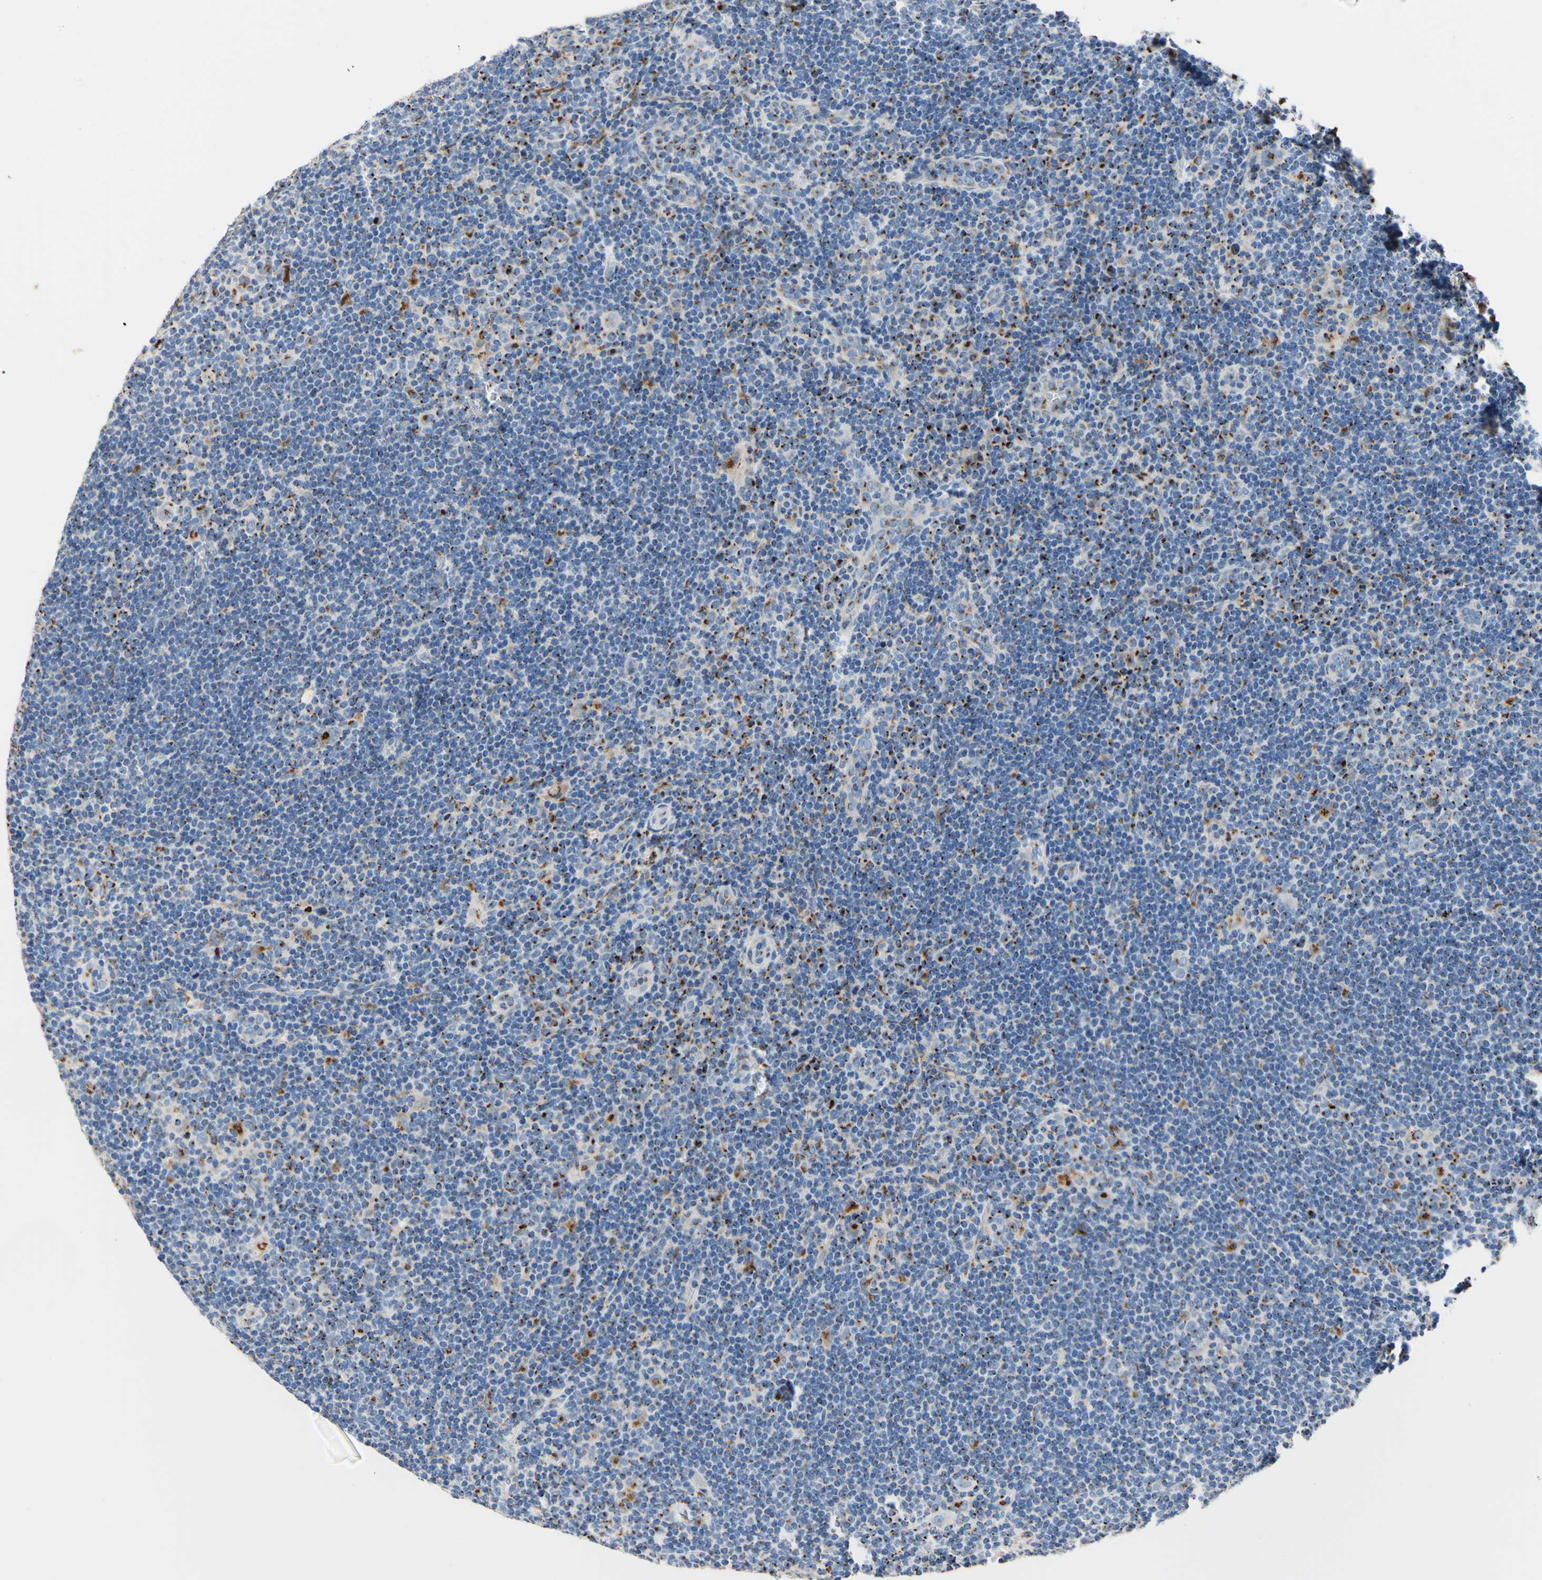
{"staining": {"intensity": "weak", "quantity": ">75%", "location": "cytoplasmic/membranous"}, "tissue": "lymphoma", "cell_type": "Tumor cells", "image_type": "cancer", "snomed": [{"axis": "morphology", "description": "Hodgkin's disease, NOS"}, {"axis": "topography", "description": "Lymph node"}], "caption": "A brown stain labels weak cytoplasmic/membranous positivity of a protein in human Hodgkin's disease tumor cells.", "gene": "GALNT2", "patient": {"sex": "female", "age": 57}}